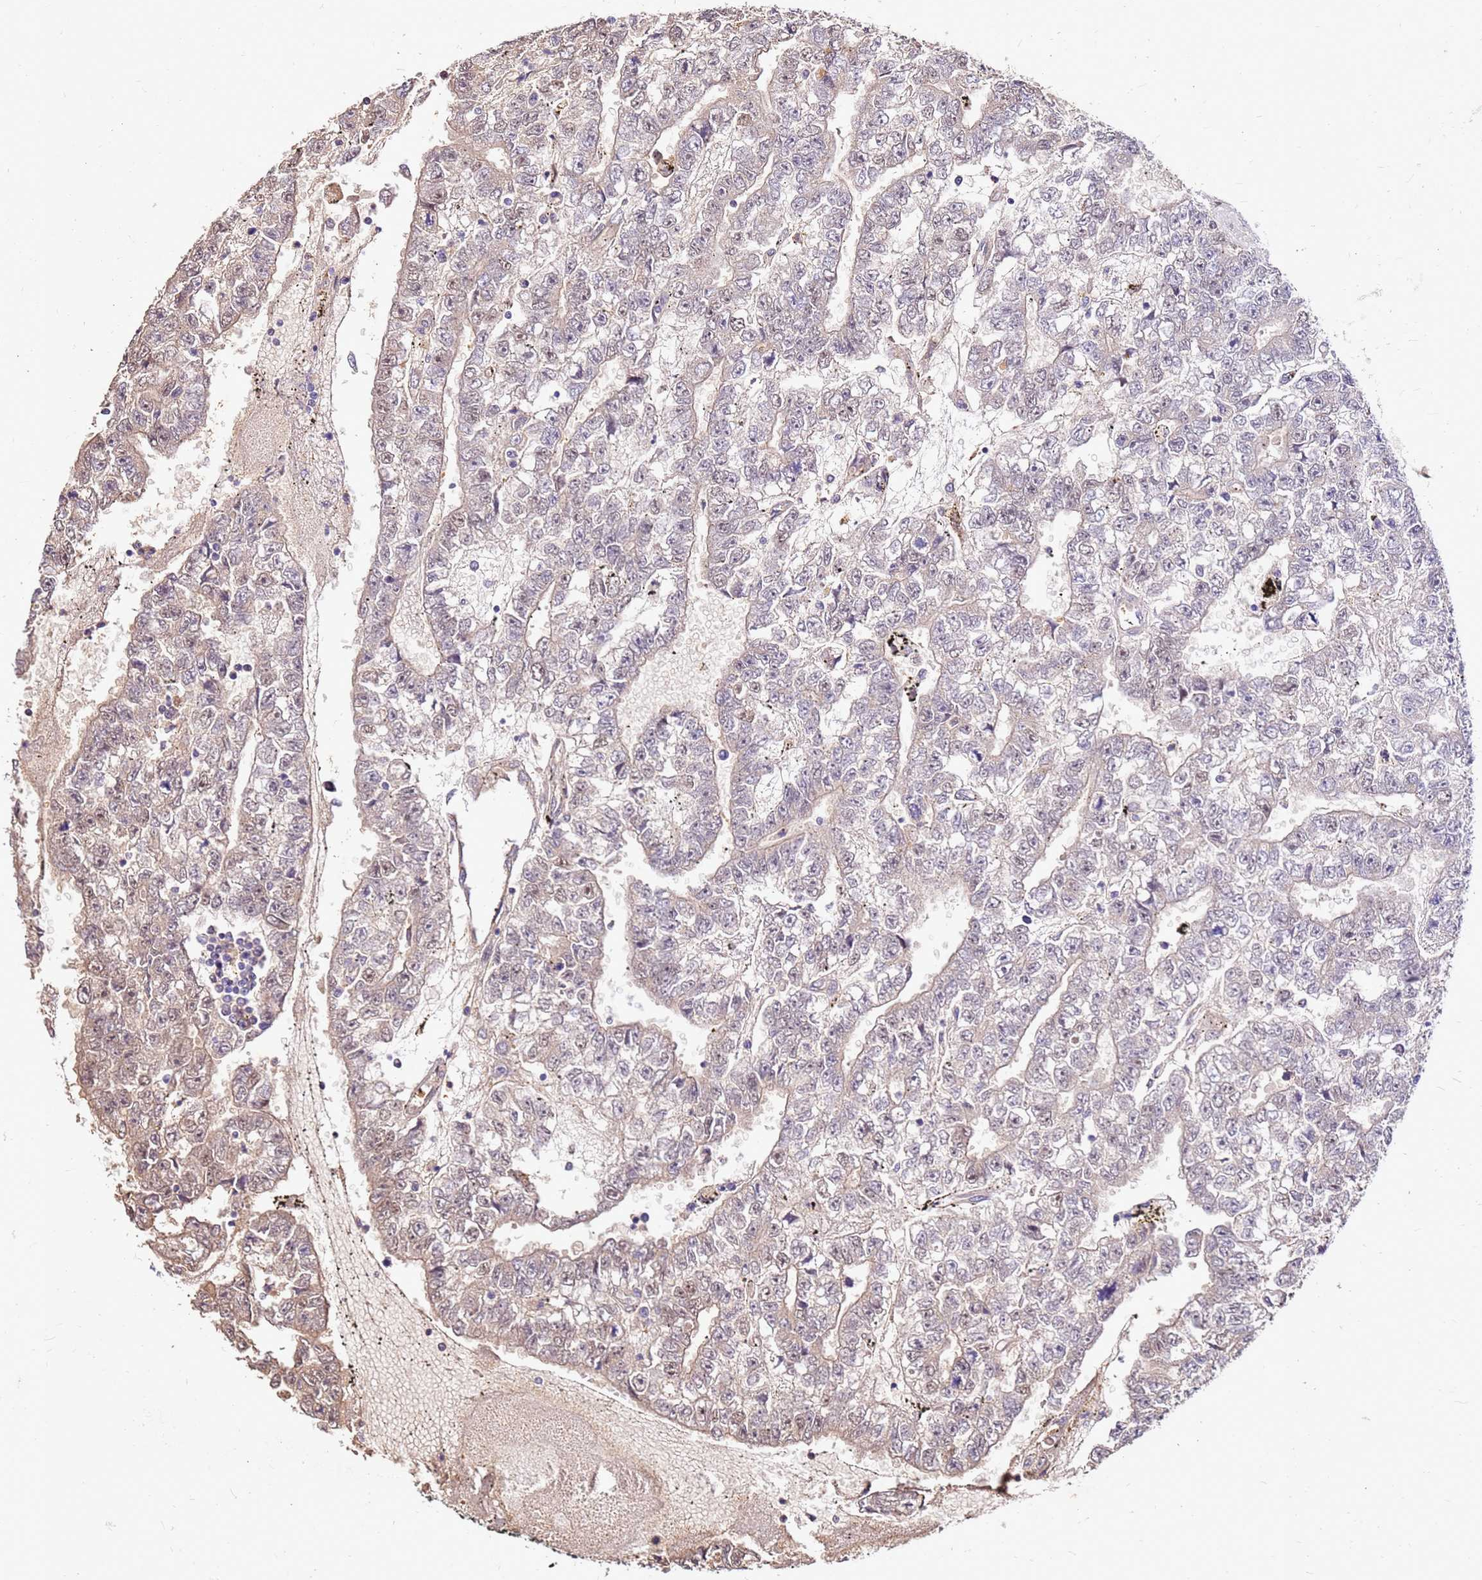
{"staining": {"intensity": "weak", "quantity": "25%-75%", "location": "cytoplasmic/membranous"}, "tissue": "testis cancer", "cell_type": "Tumor cells", "image_type": "cancer", "snomed": [{"axis": "morphology", "description": "Carcinoma, Embryonal, NOS"}, {"axis": "topography", "description": "Testis"}], "caption": "Immunohistochemical staining of human testis cancer (embryonal carcinoma) shows low levels of weak cytoplasmic/membranous staining in about 25%-75% of tumor cells.", "gene": "ALDH1A3", "patient": {"sex": "male", "age": 25}}